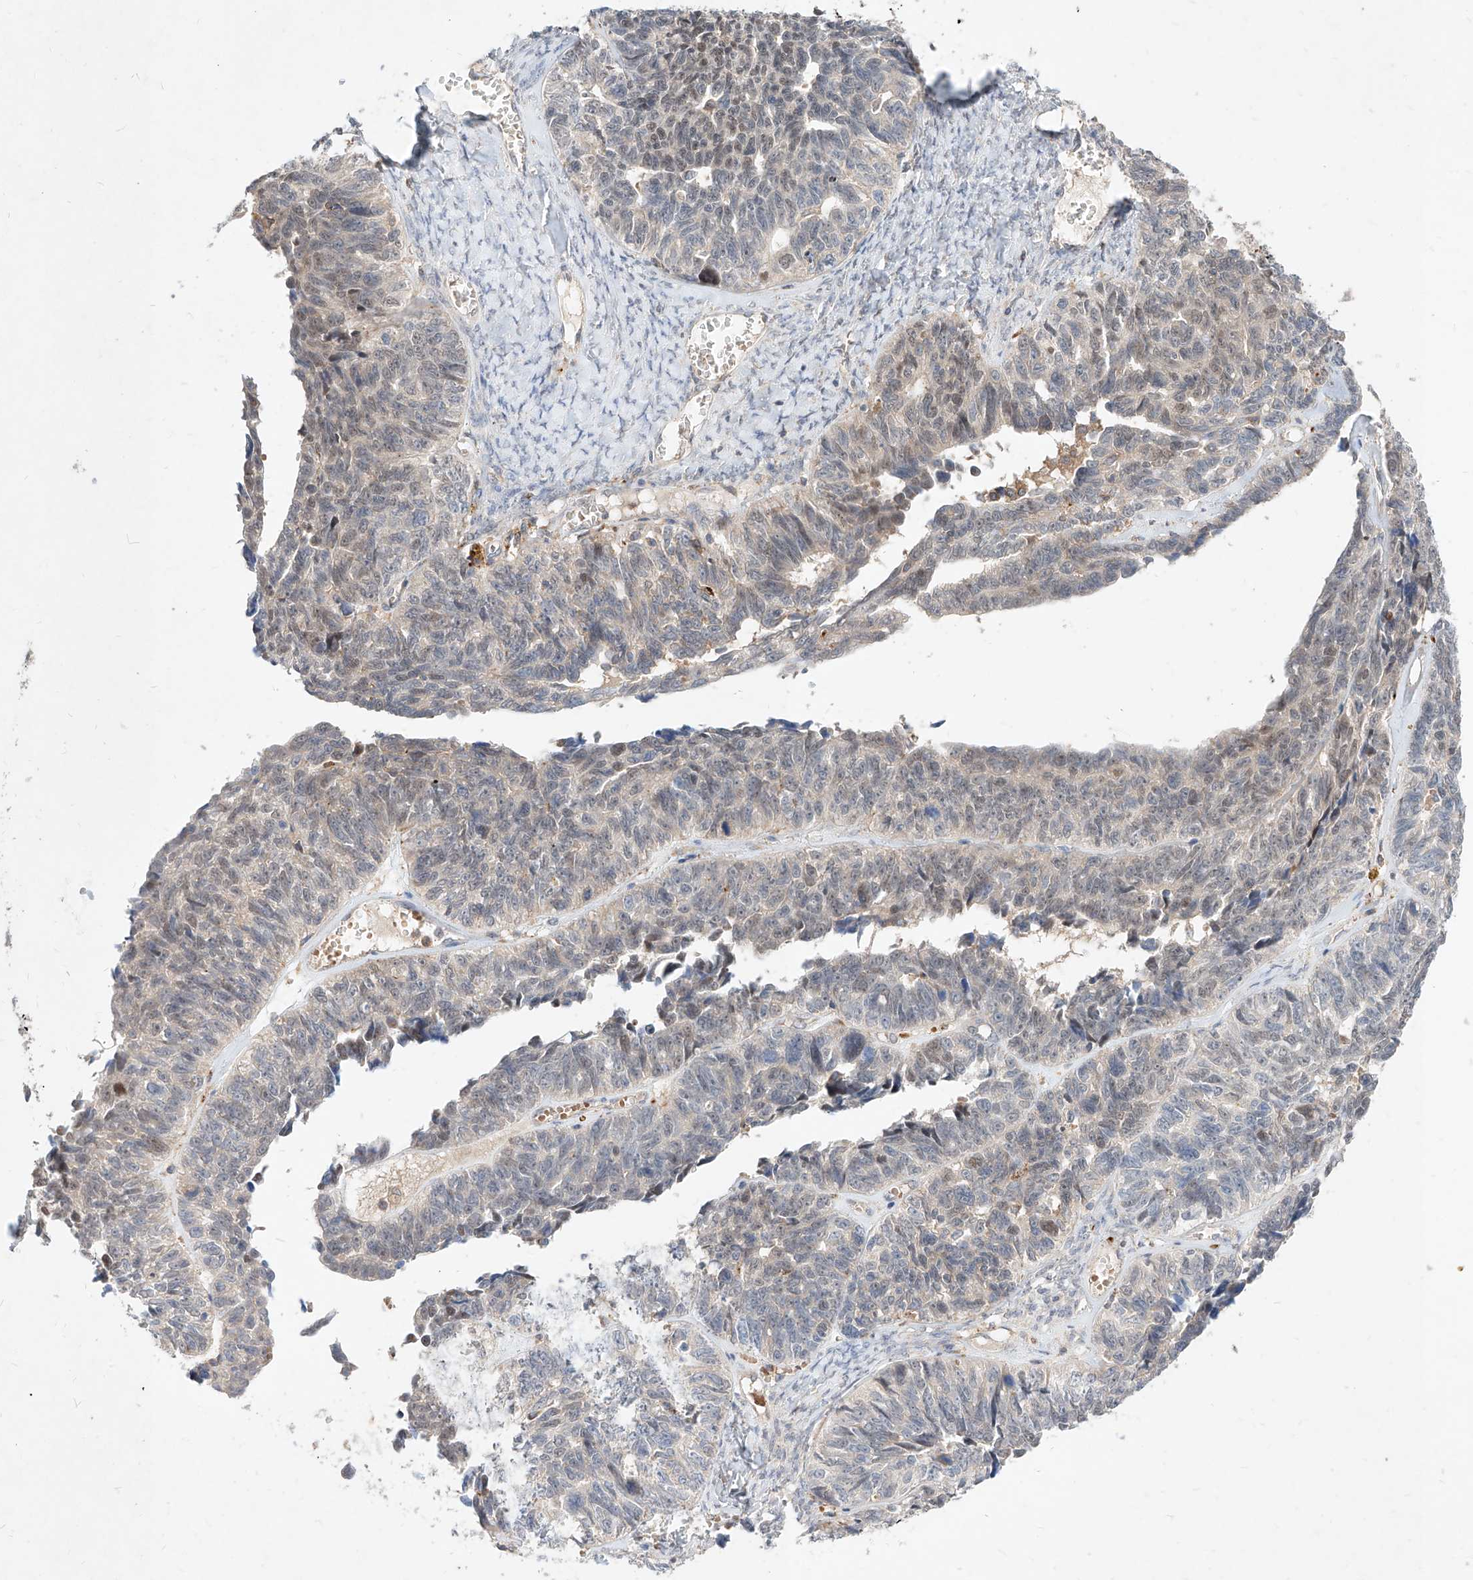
{"staining": {"intensity": "moderate", "quantity": "<25%", "location": "nuclear"}, "tissue": "ovarian cancer", "cell_type": "Tumor cells", "image_type": "cancer", "snomed": [{"axis": "morphology", "description": "Cystadenocarcinoma, serous, NOS"}, {"axis": "topography", "description": "Ovary"}], "caption": "Ovarian serous cystadenocarcinoma was stained to show a protein in brown. There is low levels of moderate nuclear staining in approximately <25% of tumor cells.", "gene": "TSNAX", "patient": {"sex": "female", "age": 79}}